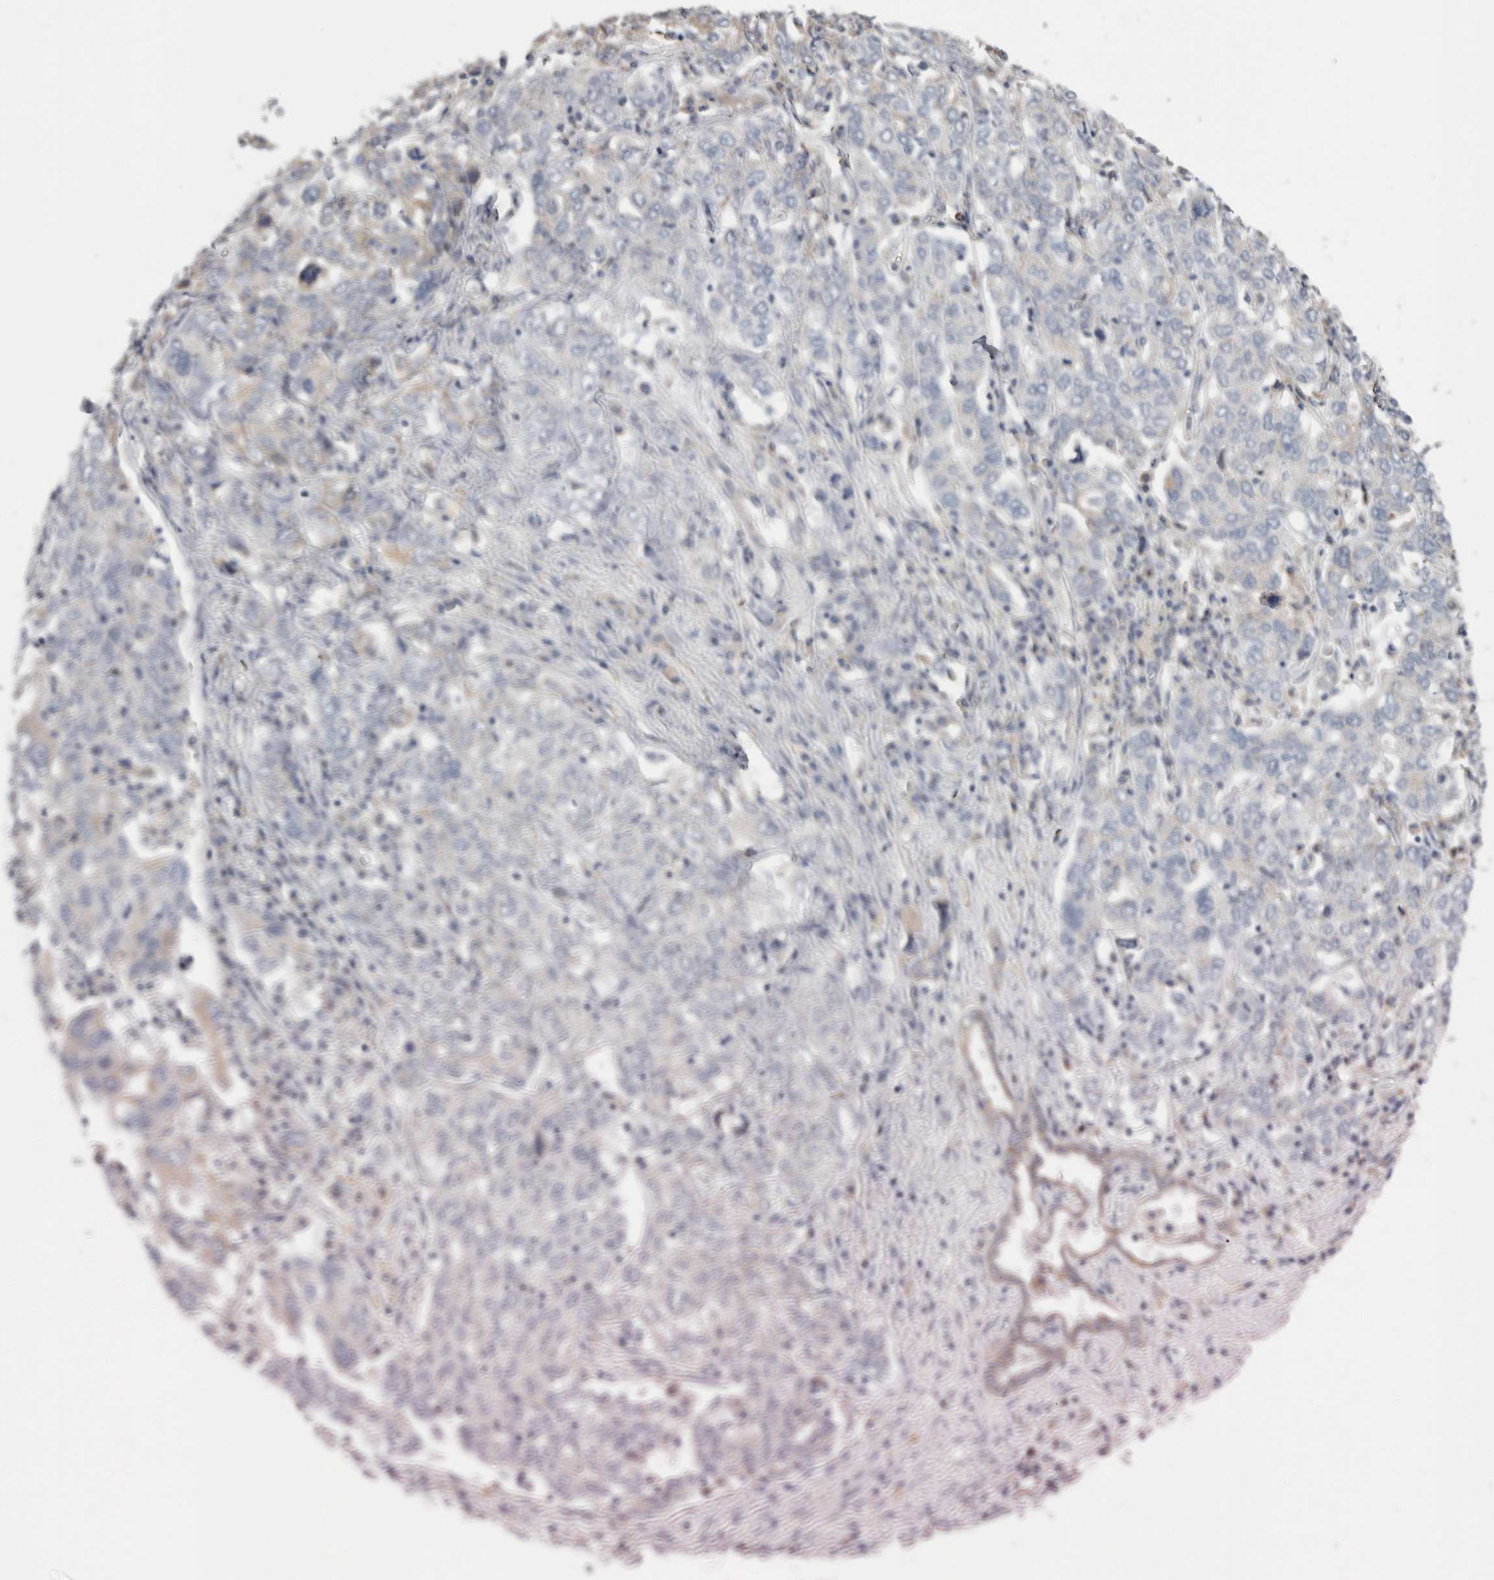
{"staining": {"intensity": "negative", "quantity": "none", "location": "none"}, "tissue": "ovarian cancer", "cell_type": "Tumor cells", "image_type": "cancer", "snomed": [{"axis": "morphology", "description": "Carcinoma, endometroid"}, {"axis": "topography", "description": "Ovary"}], "caption": "Protein analysis of endometroid carcinoma (ovarian) displays no significant positivity in tumor cells.", "gene": "SMAP2", "patient": {"sex": "female", "age": 62}}